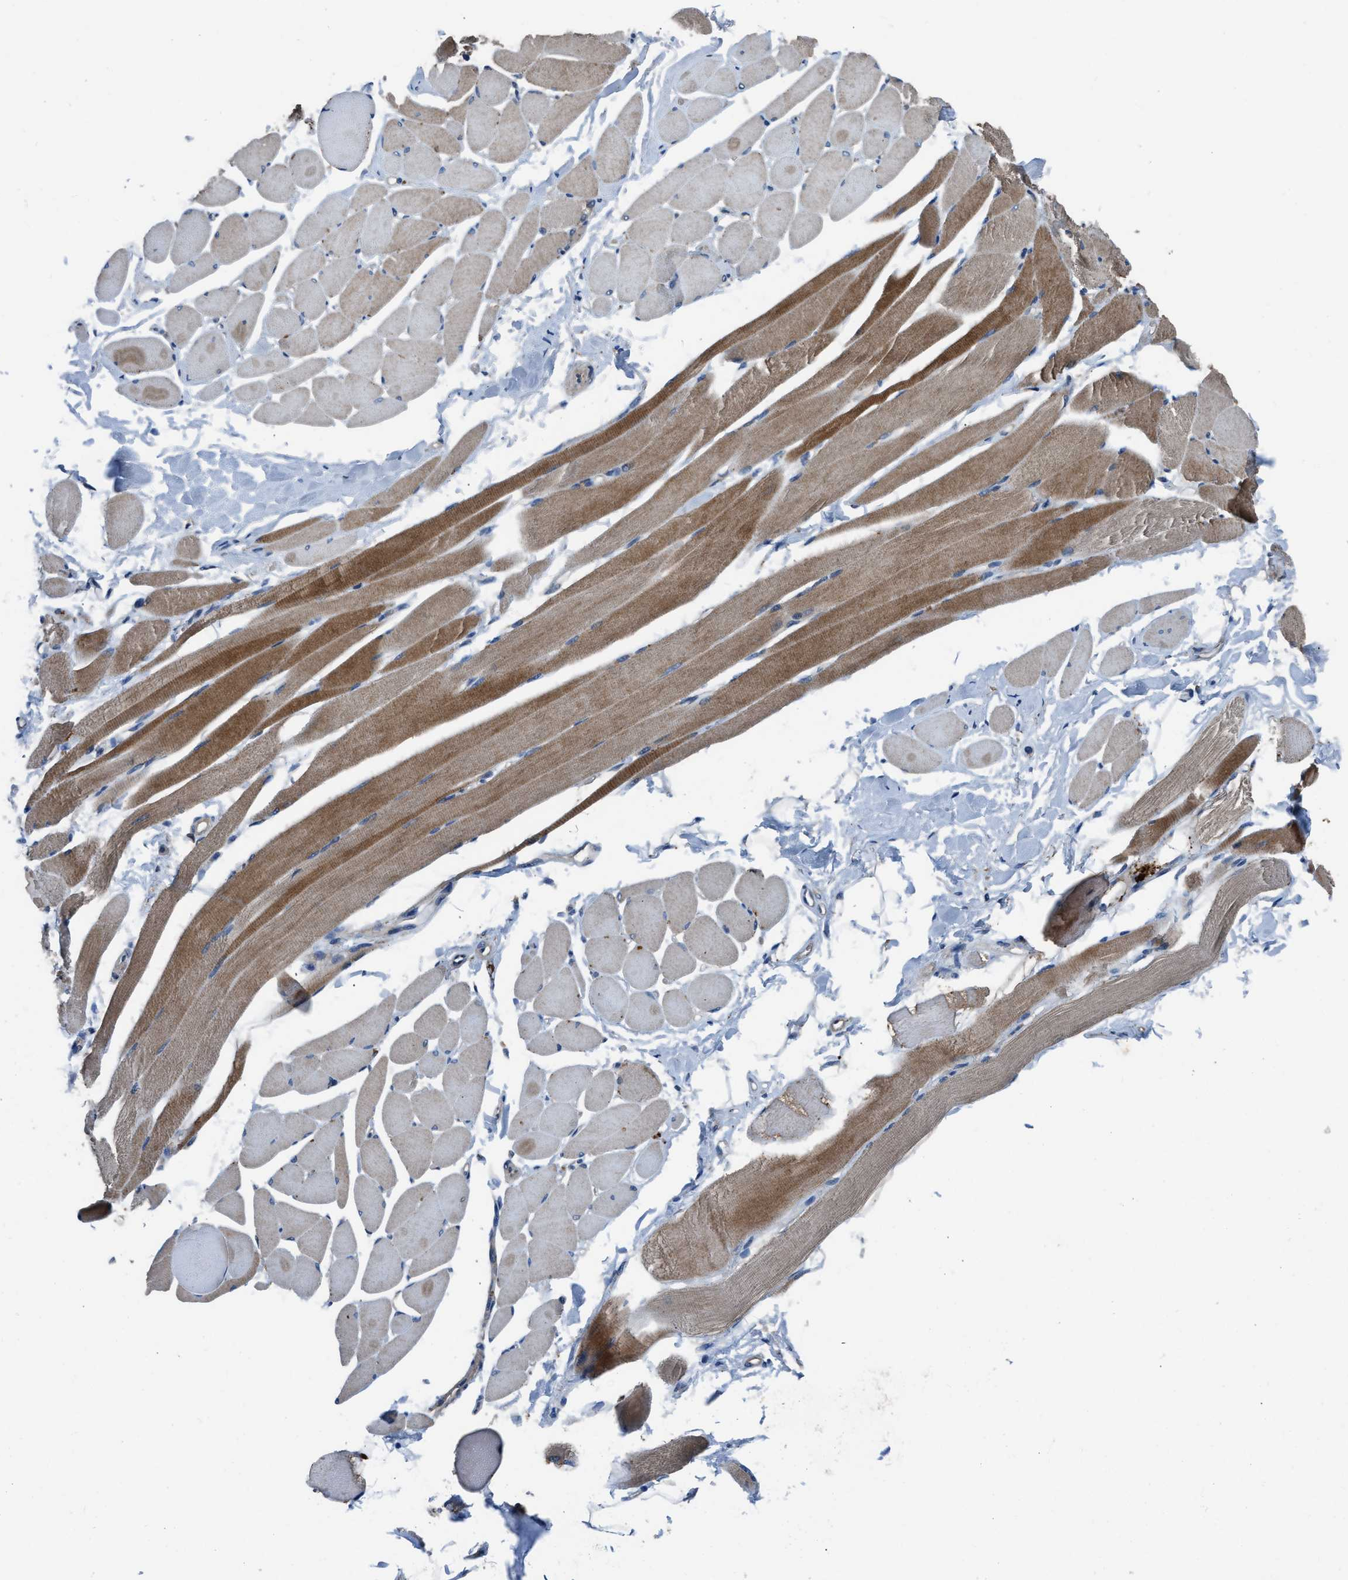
{"staining": {"intensity": "strong", "quantity": "25%-75%", "location": "cytoplasmic/membranous"}, "tissue": "skeletal muscle", "cell_type": "Myocytes", "image_type": "normal", "snomed": [{"axis": "morphology", "description": "Normal tissue, NOS"}, {"axis": "topography", "description": "Skeletal muscle"}, {"axis": "topography", "description": "Peripheral nerve tissue"}], "caption": "High-power microscopy captured an IHC histopathology image of normal skeletal muscle, revealing strong cytoplasmic/membranous positivity in approximately 25%-75% of myocytes. (Stains: DAB in brown, nuclei in blue, Microscopy: brightfield microscopy at high magnification).", "gene": "USP25", "patient": {"sex": "female", "age": 84}}